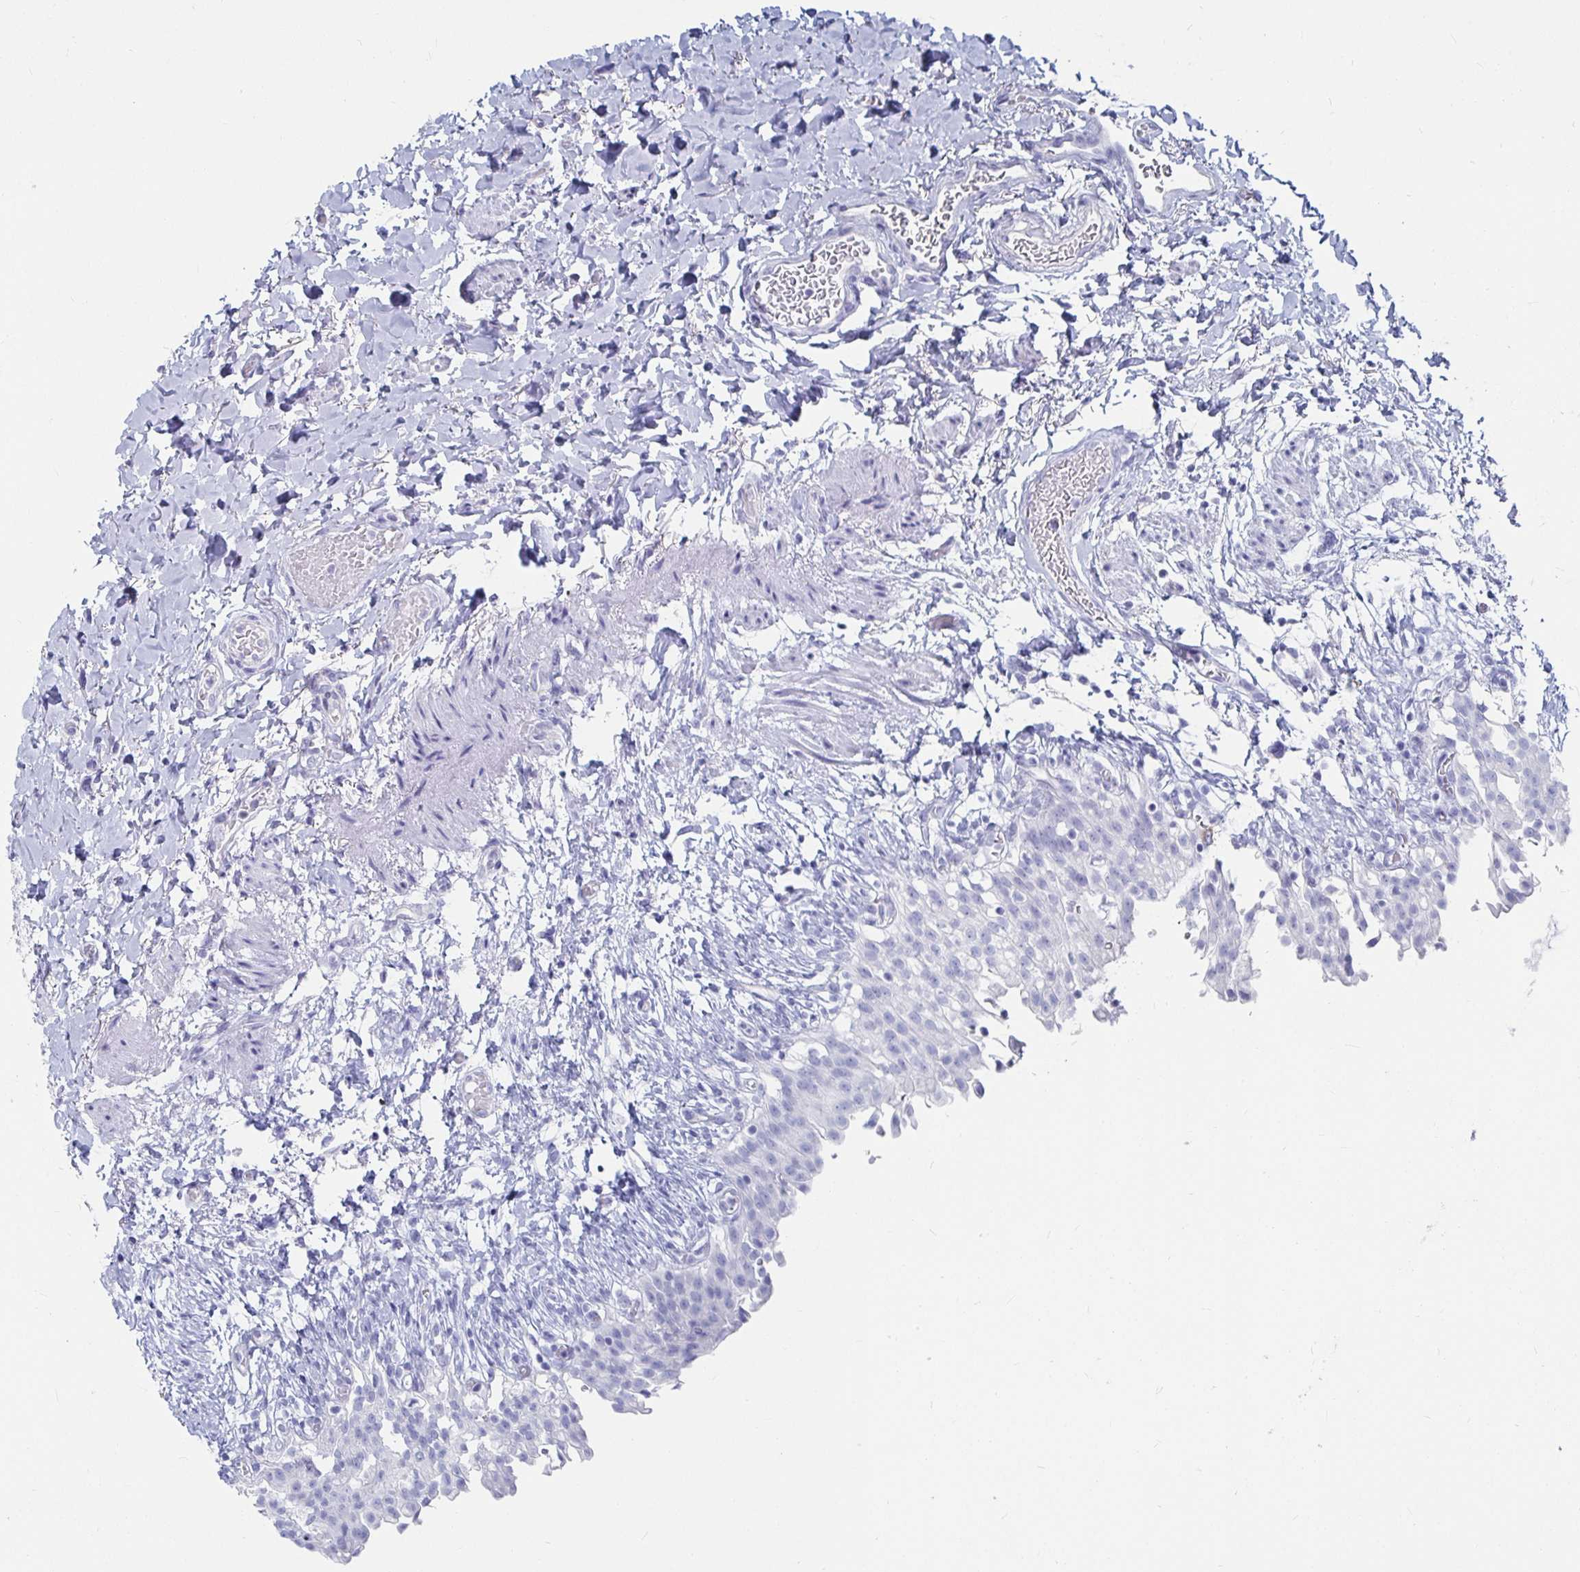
{"staining": {"intensity": "negative", "quantity": "none", "location": "none"}, "tissue": "urinary bladder", "cell_type": "Urothelial cells", "image_type": "normal", "snomed": [{"axis": "morphology", "description": "Normal tissue, NOS"}, {"axis": "topography", "description": "Urinary bladder"}, {"axis": "topography", "description": "Peripheral nerve tissue"}], "caption": "The image exhibits no staining of urothelial cells in normal urinary bladder. (Stains: DAB (3,3'-diaminobenzidine) immunohistochemistry with hematoxylin counter stain, Microscopy: brightfield microscopy at high magnification).", "gene": "CA9", "patient": {"sex": "female", "age": 60}}